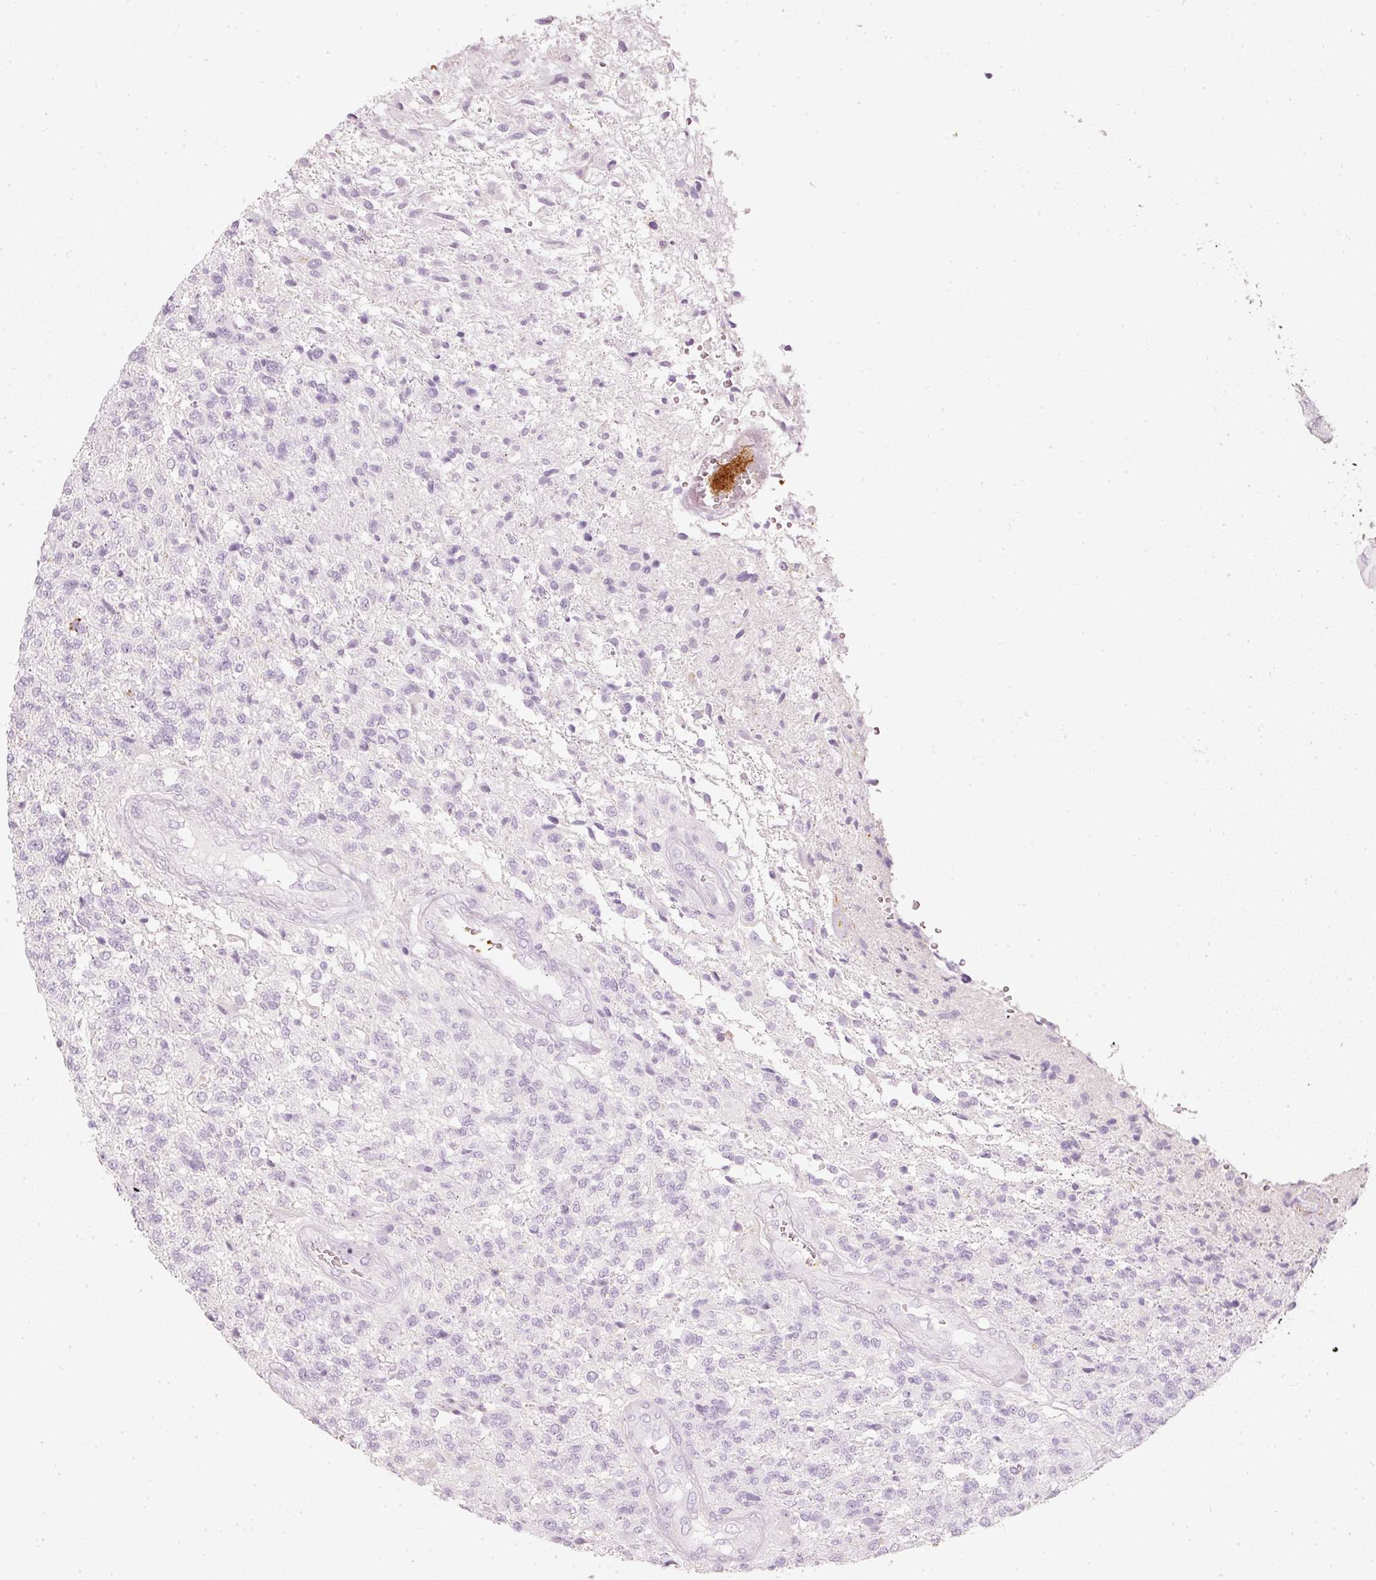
{"staining": {"intensity": "negative", "quantity": "none", "location": "none"}, "tissue": "glioma", "cell_type": "Tumor cells", "image_type": "cancer", "snomed": [{"axis": "morphology", "description": "Glioma, malignant, High grade"}, {"axis": "topography", "description": "Brain"}], "caption": "Glioma was stained to show a protein in brown. There is no significant staining in tumor cells. (DAB immunohistochemistry (IHC), high magnification).", "gene": "LECT2", "patient": {"sex": "male", "age": 56}}